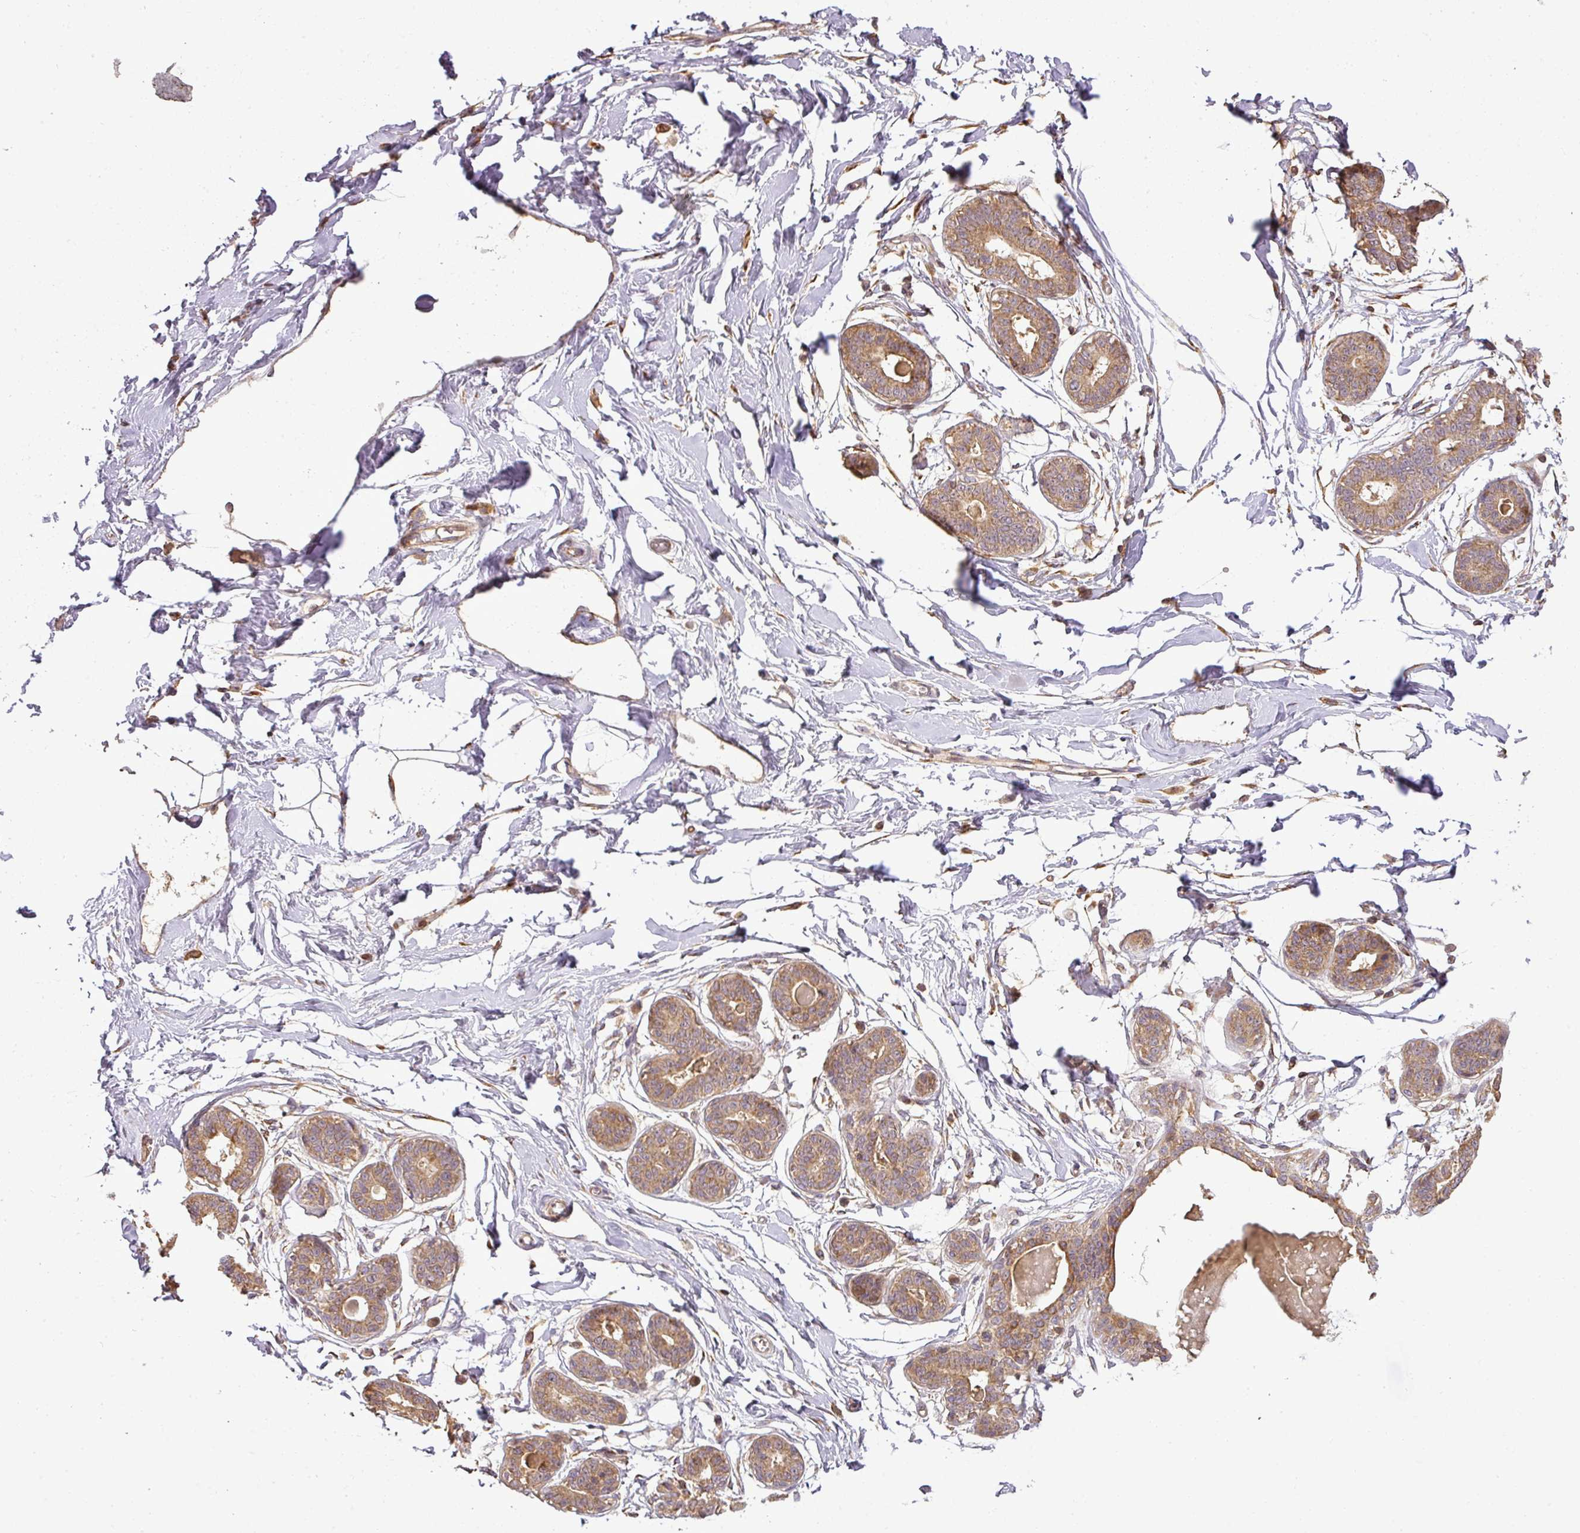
{"staining": {"intensity": "moderate", "quantity": "25%-75%", "location": "cytoplasmic/membranous"}, "tissue": "breast", "cell_type": "Adipocytes", "image_type": "normal", "snomed": [{"axis": "morphology", "description": "Normal tissue, NOS"}, {"axis": "topography", "description": "Breast"}], "caption": "A medium amount of moderate cytoplasmic/membranous expression is appreciated in about 25%-75% of adipocytes in normal breast. The protein of interest is shown in brown color, while the nuclei are stained blue.", "gene": "FAIM", "patient": {"sex": "female", "age": 45}}